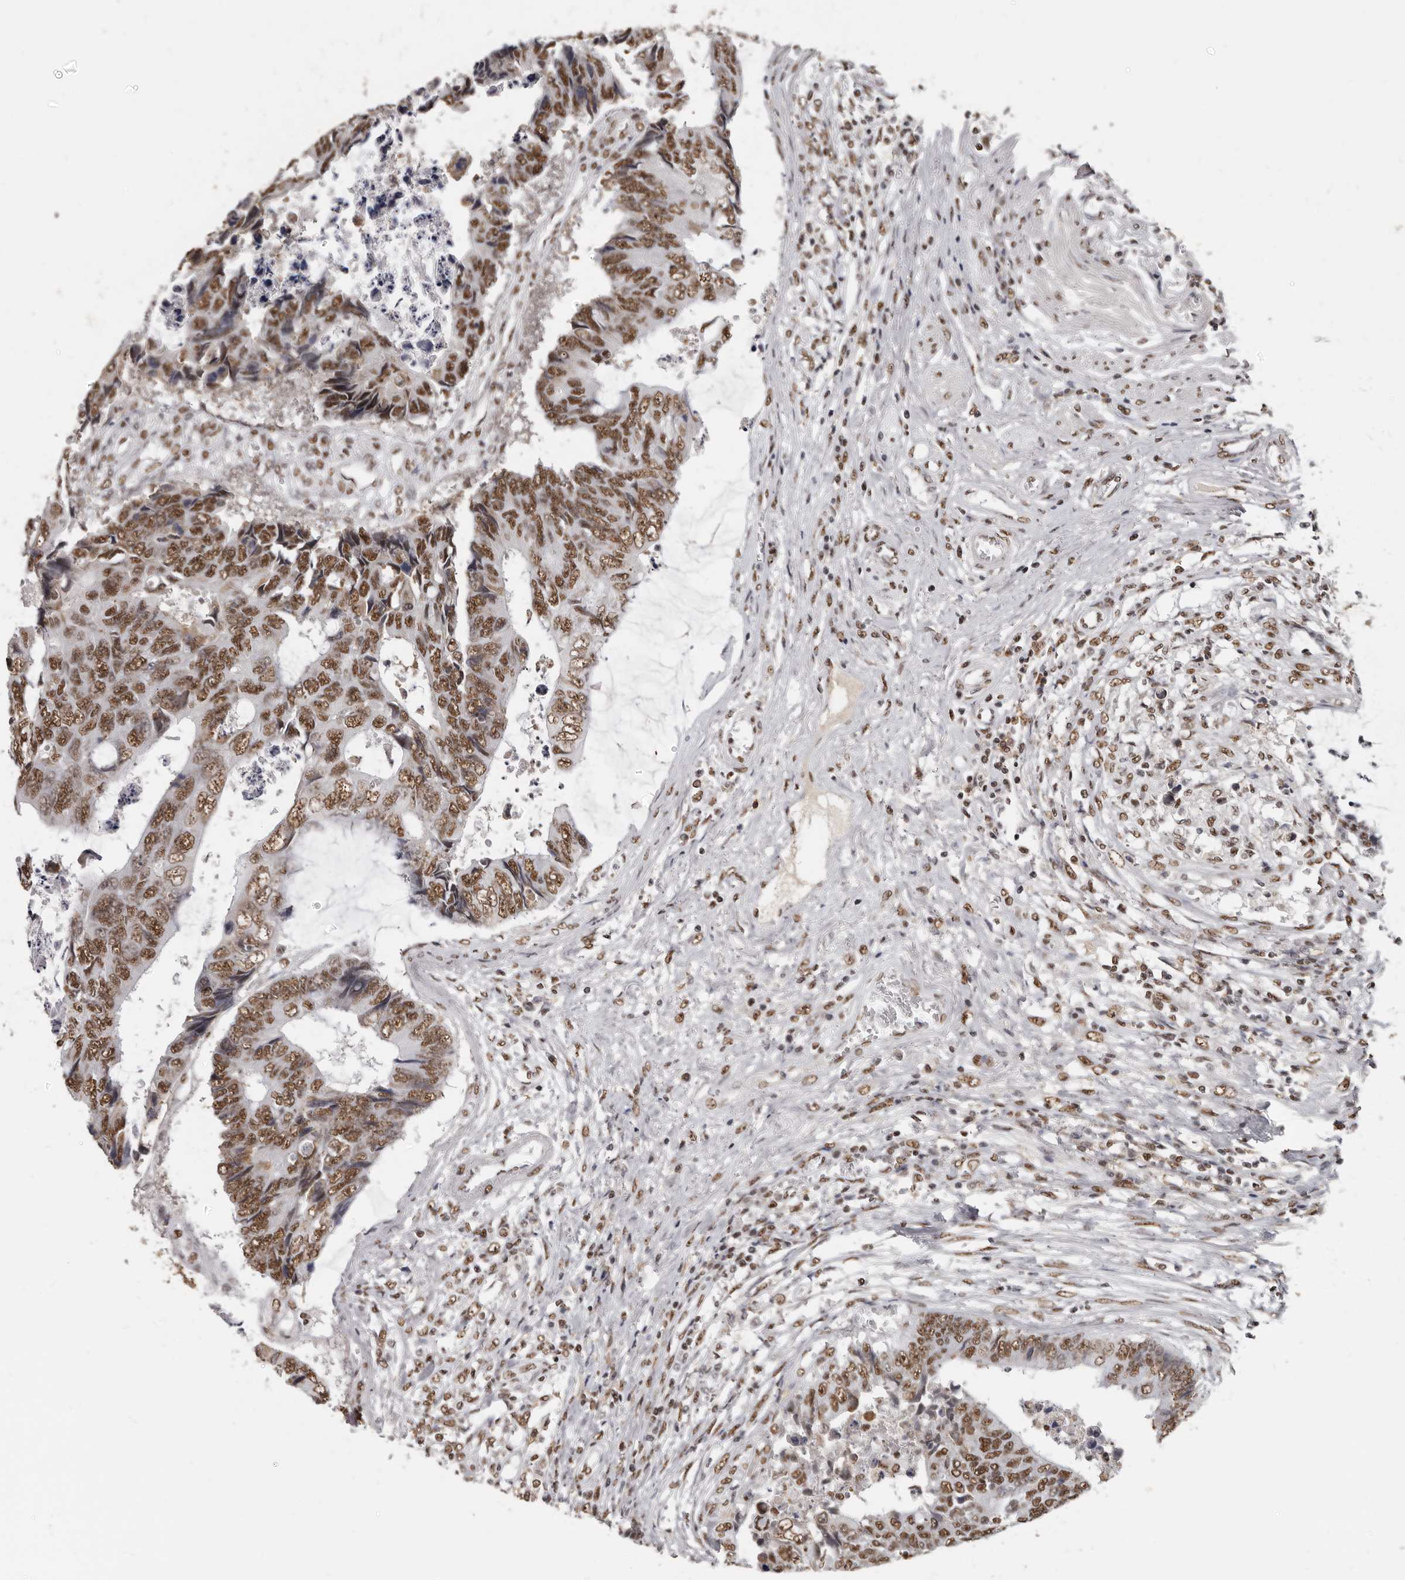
{"staining": {"intensity": "moderate", "quantity": ">75%", "location": "nuclear"}, "tissue": "colorectal cancer", "cell_type": "Tumor cells", "image_type": "cancer", "snomed": [{"axis": "morphology", "description": "Adenocarcinoma, NOS"}, {"axis": "topography", "description": "Rectum"}], "caption": "Protein expression analysis of human adenocarcinoma (colorectal) reveals moderate nuclear staining in approximately >75% of tumor cells.", "gene": "SCAF4", "patient": {"sex": "male", "age": 84}}